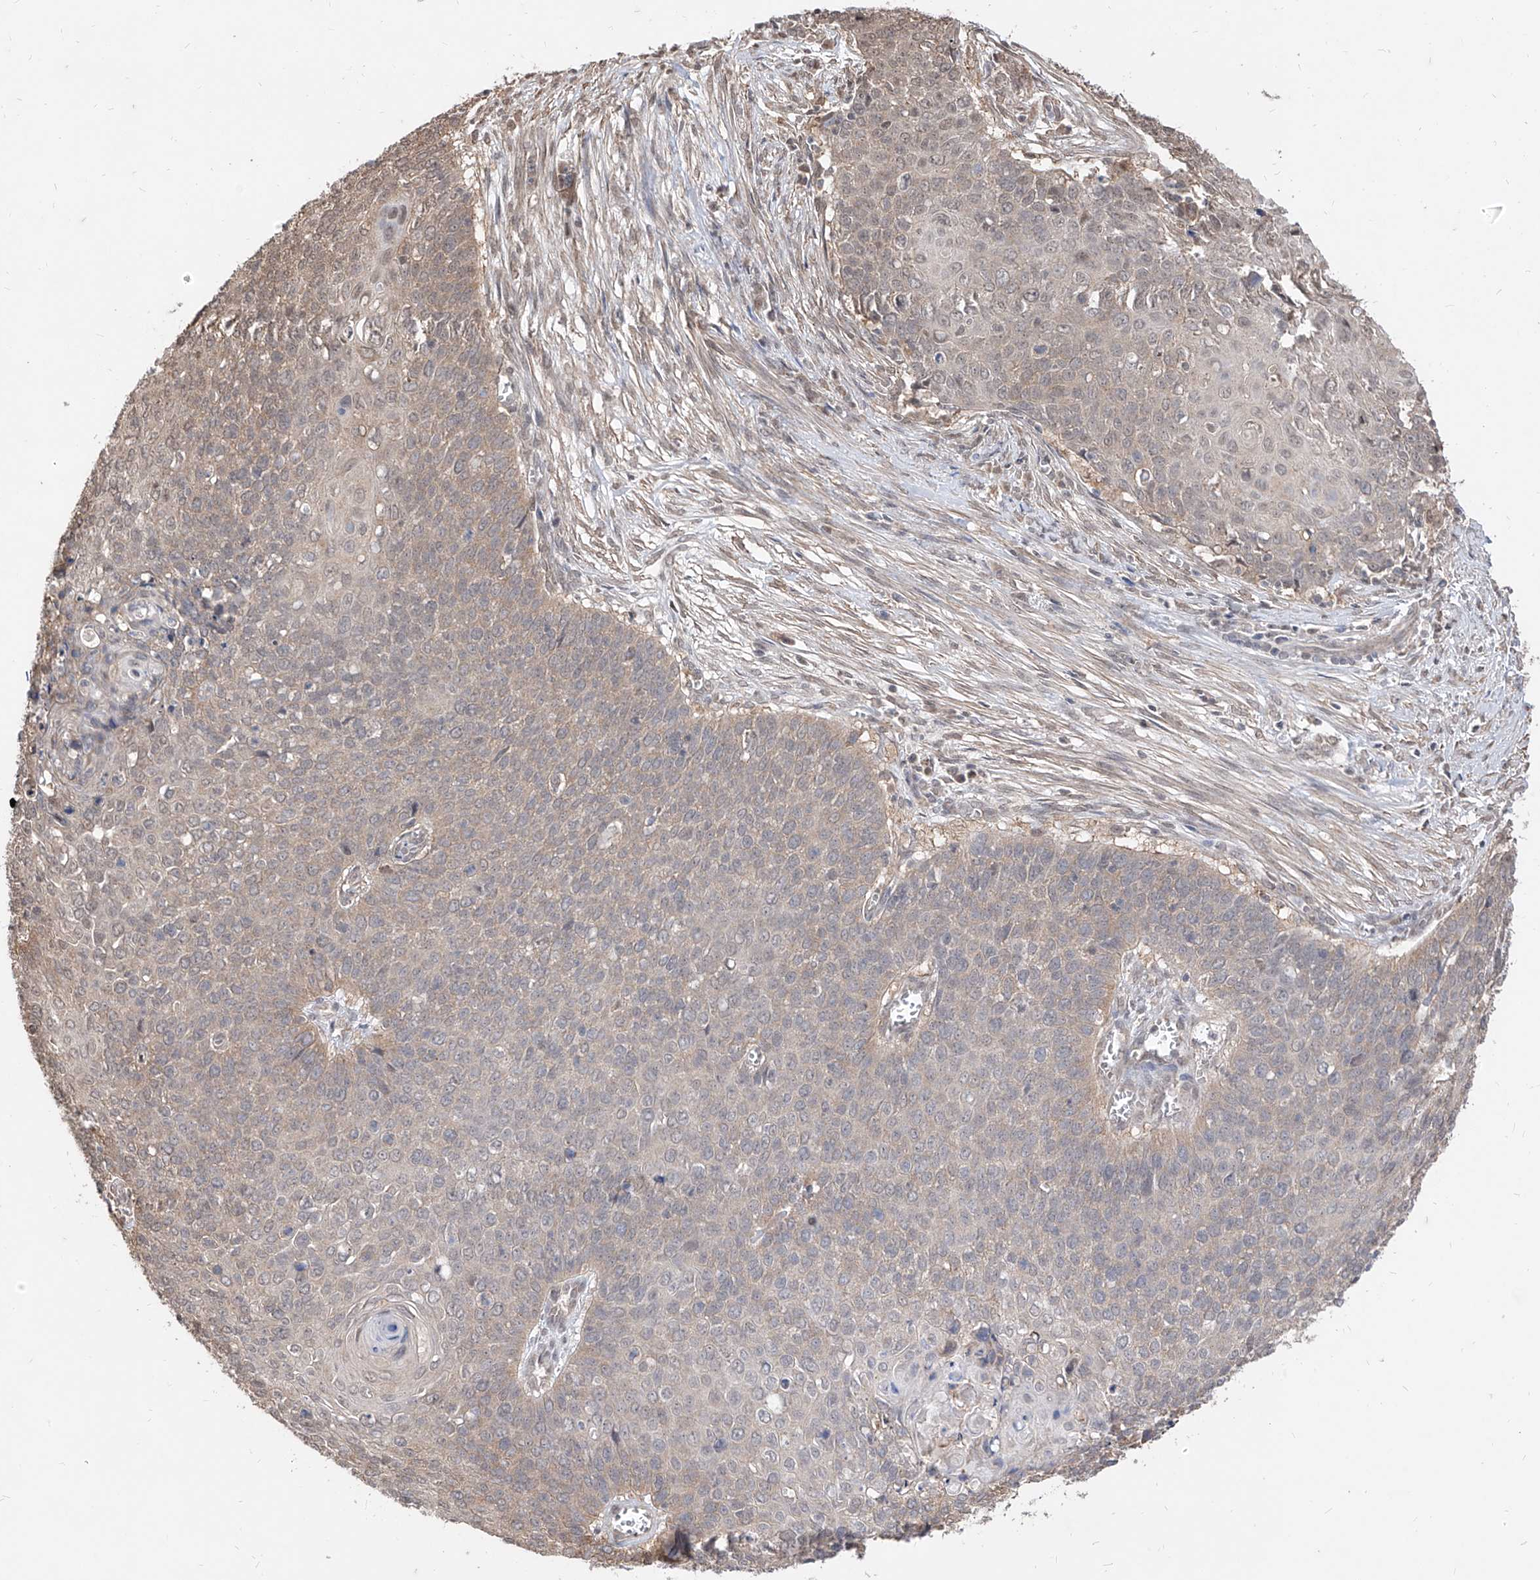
{"staining": {"intensity": "weak", "quantity": "25%-75%", "location": "cytoplasmic/membranous"}, "tissue": "cervical cancer", "cell_type": "Tumor cells", "image_type": "cancer", "snomed": [{"axis": "morphology", "description": "Squamous cell carcinoma, NOS"}, {"axis": "topography", "description": "Cervix"}], "caption": "Weak cytoplasmic/membranous staining is identified in approximately 25%-75% of tumor cells in squamous cell carcinoma (cervical).", "gene": "C8orf82", "patient": {"sex": "female", "age": 39}}